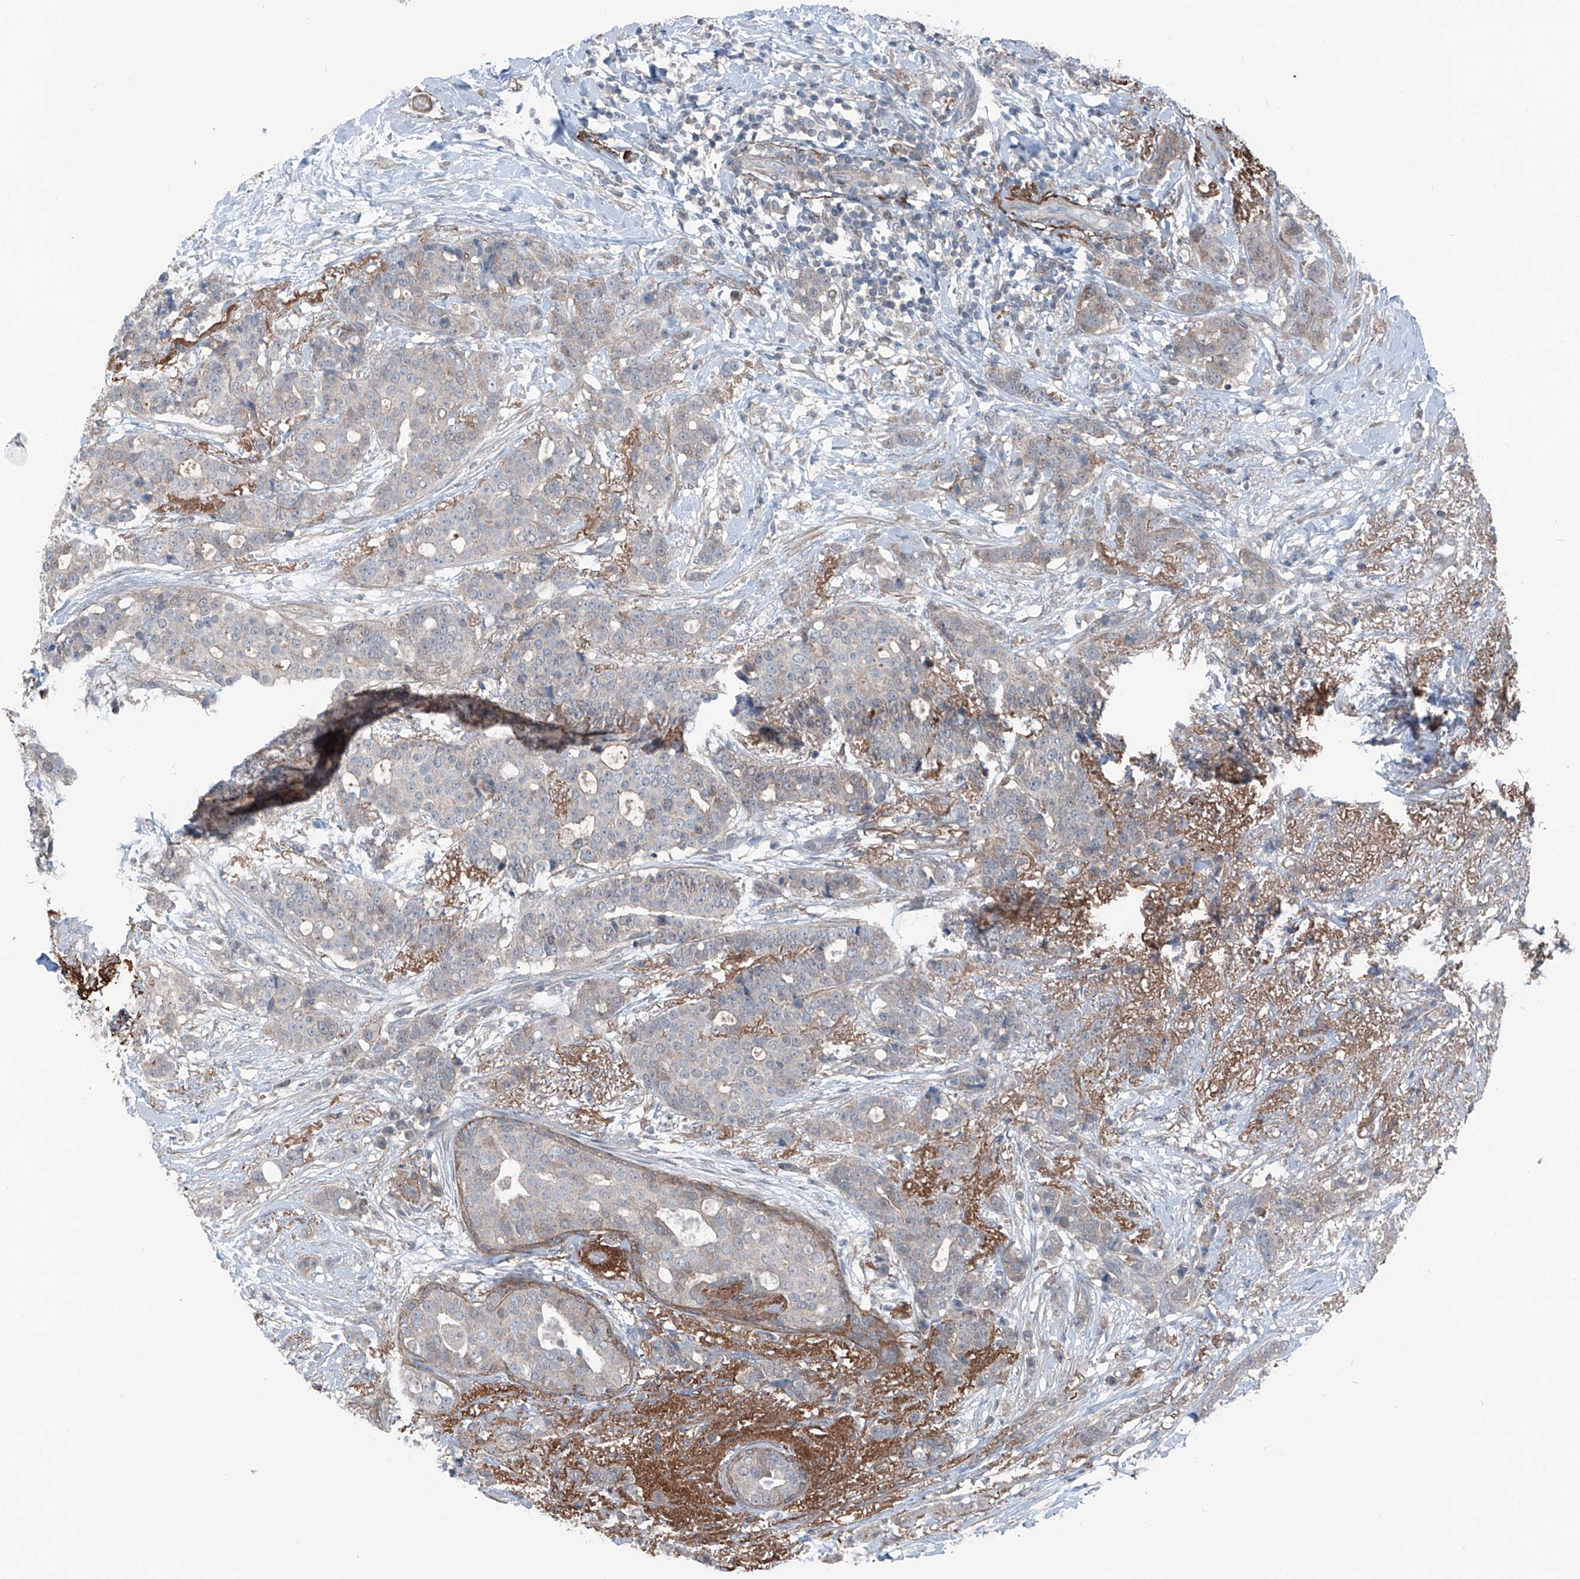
{"staining": {"intensity": "weak", "quantity": "<25%", "location": "cytoplasmic/membranous"}, "tissue": "breast cancer", "cell_type": "Tumor cells", "image_type": "cancer", "snomed": [{"axis": "morphology", "description": "Lobular carcinoma"}, {"axis": "topography", "description": "Breast"}], "caption": "Protein analysis of lobular carcinoma (breast) shows no significant staining in tumor cells. (DAB (3,3'-diaminobenzidine) IHC with hematoxylin counter stain).", "gene": "HSPB11", "patient": {"sex": "female", "age": 51}}